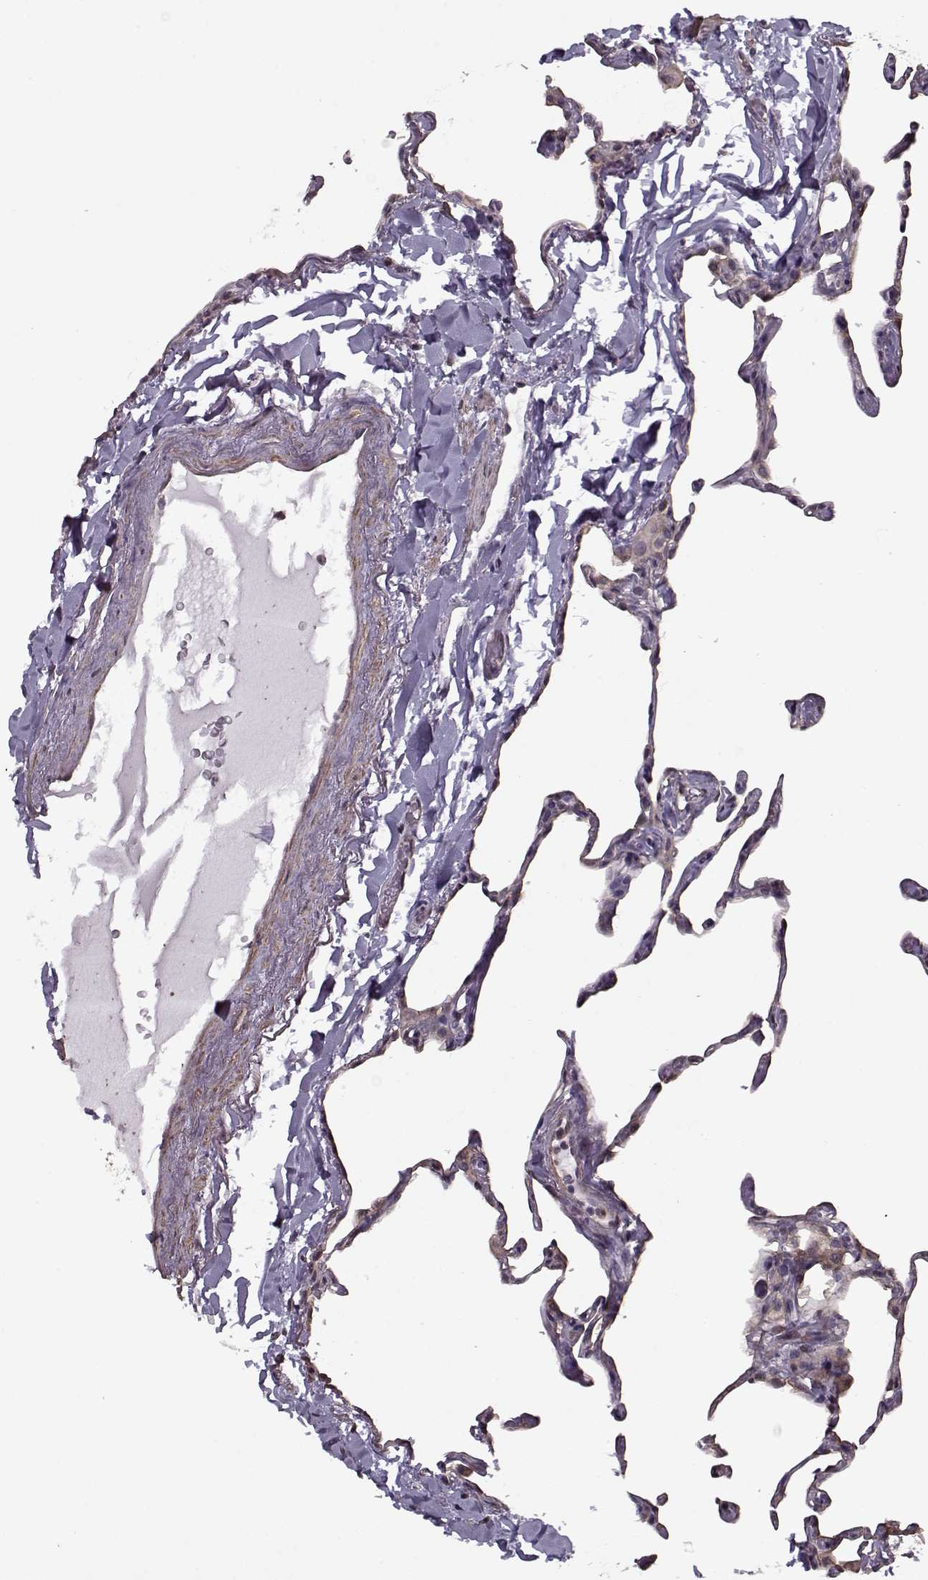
{"staining": {"intensity": "negative", "quantity": "none", "location": "none"}, "tissue": "lung", "cell_type": "Alveolar cells", "image_type": "normal", "snomed": [{"axis": "morphology", "description": "Normal tissue, NOS"}, {"axis": "topography", "description": "Lung"}], "caption": "Protein analysis of benign lung exhibits no significant staining in alveolar cells. (Brightfield microscopy of DAB immunohistochemistry at high magnification).", "gene": "KRT9", "patient": {"sex": "male", "age": 65}}